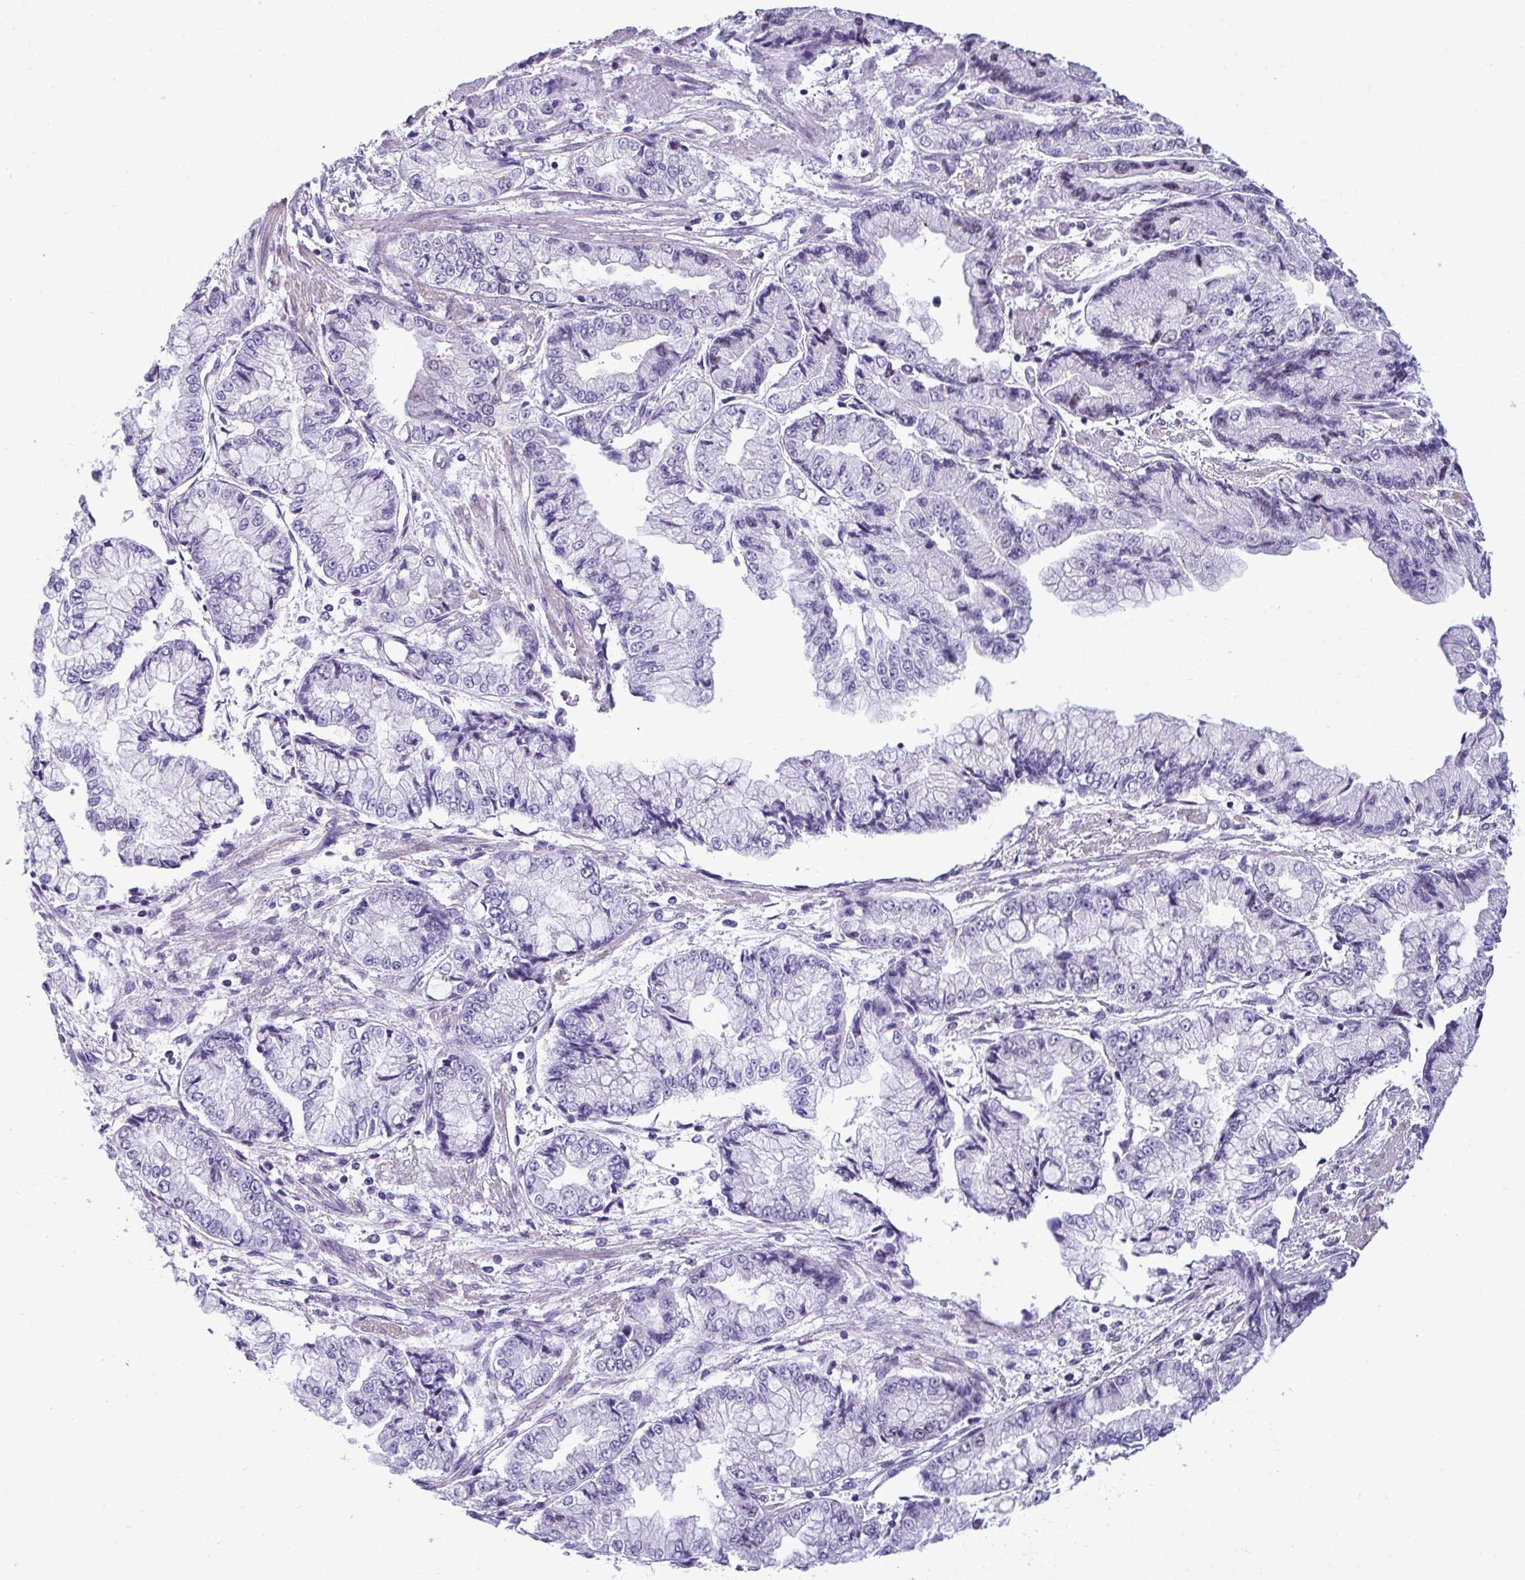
{"staining": {"intensity": "negative", "quantity": "none", "location": "none"}, "tissue": "stomach cancer", "cell_type": "Tumor cells", "image_type": "cancer", "snomed": [{"axis": "morphology", "description": "Adenocarcinoma, NOS"}, {"axis": "topography", "description": "Stomach, upper"}], "caption": "Immunohistochemical staining of stomach cancer (adenocarcinoma) shows no significant positivity in tumor cells.", "gene": "SUZ12", "patient": {"sex": "female", "age": 74}}